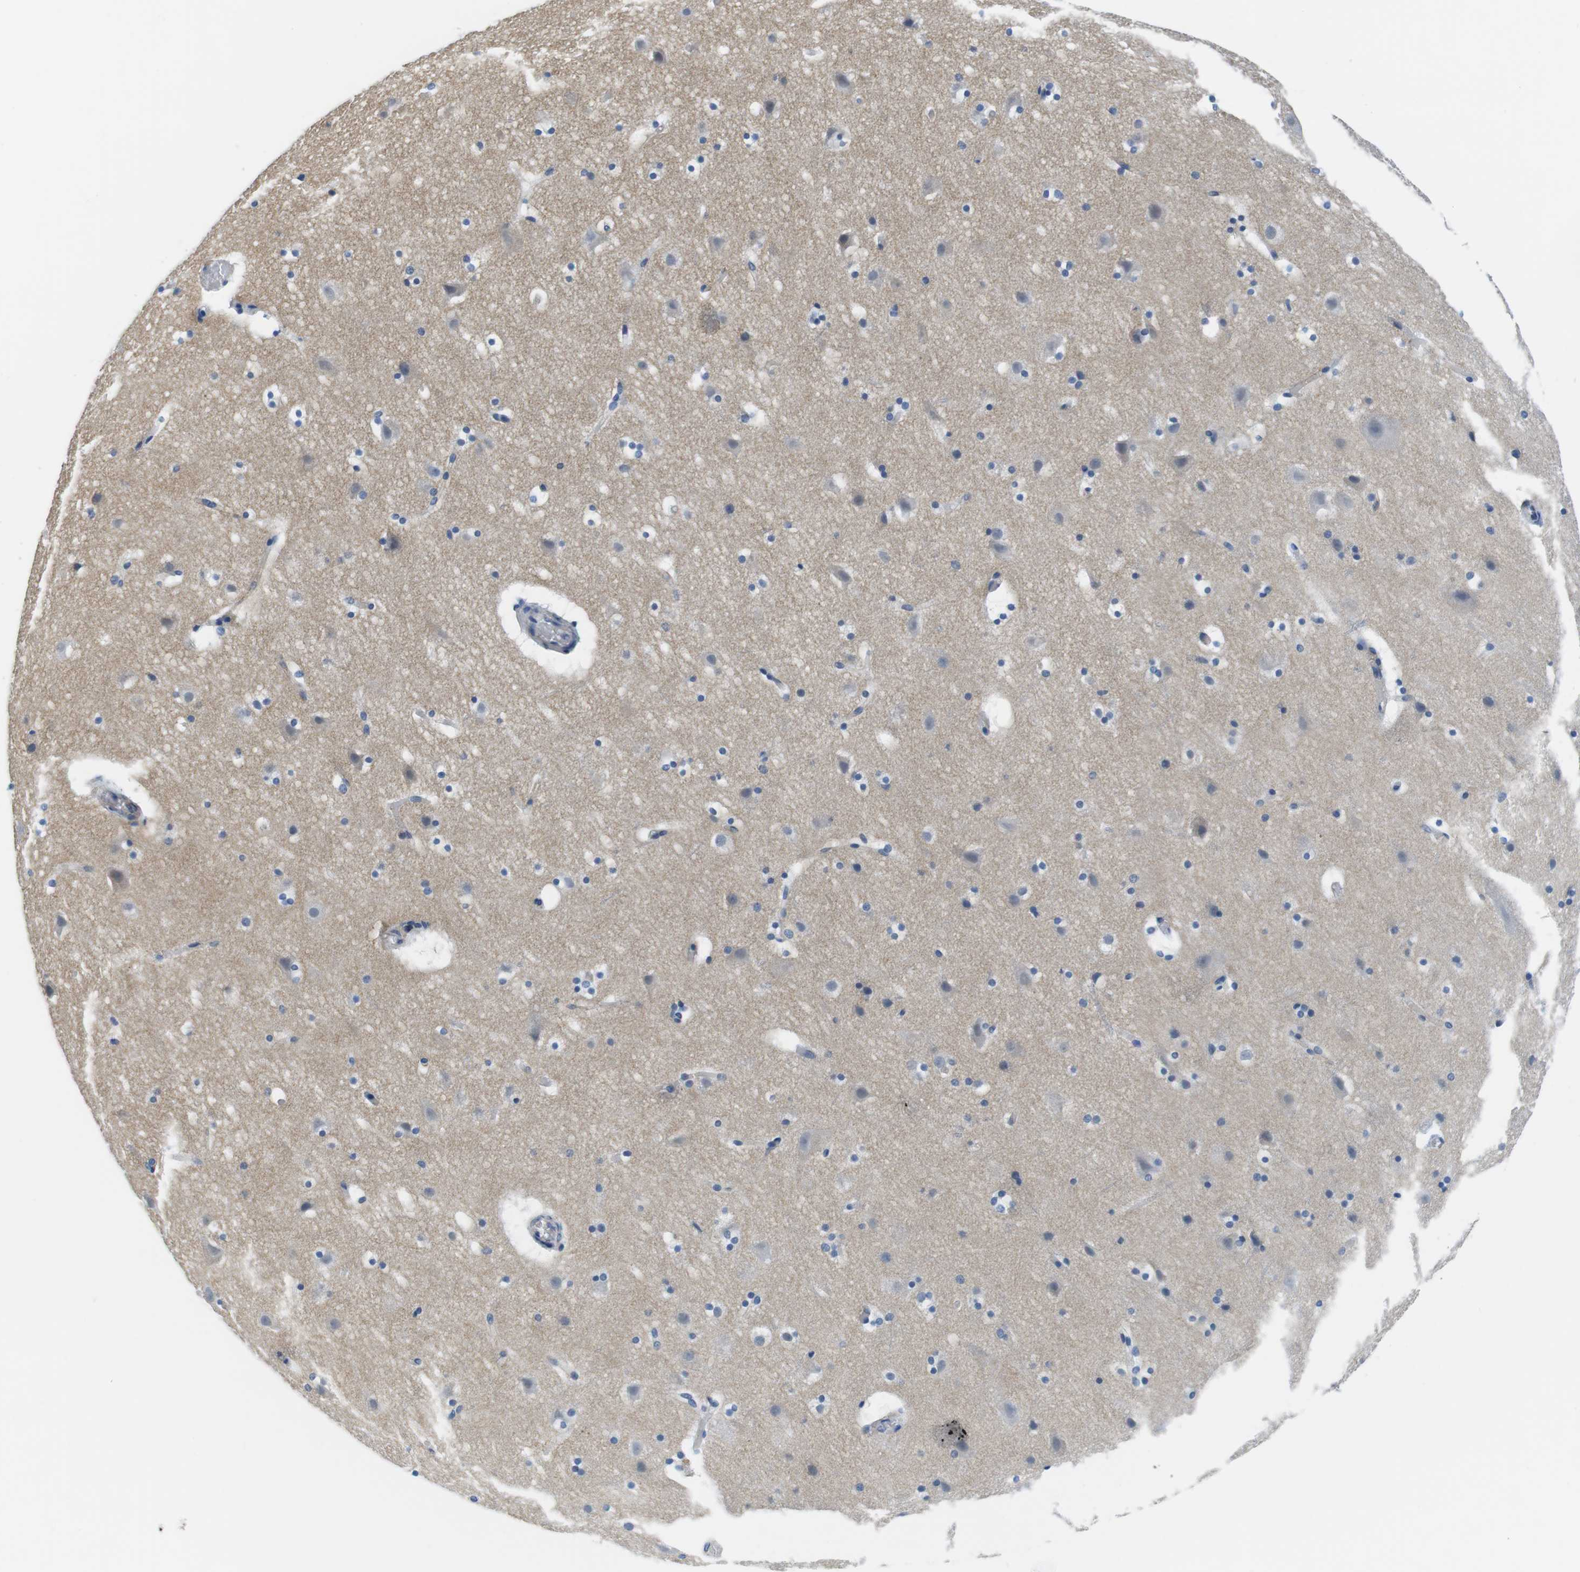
{"staining": {"intensity": "negative", "quantity": "none", "location": "none"}, "tissue": "cerebral cortex", "cell_type": "Endothelial cells", "image_type": "normal", "snomed": [{"axis": "morphology", "description": "Normal tissue, NOS"}, {"axis": "topography", "description": "Cerebral cortex"}], "caption": "Unremarkable cerebral cortex was stained to show a protein in brown. There is no significant staining in endothelial cells. Brightfield microscopy of immunohistochemistry (IHC) stained with DAB (brown) and hematoxylin (blue), captured at high magnification.", "gene": "SLC6A6", "patient": {"sex": "male", "age": 45}}